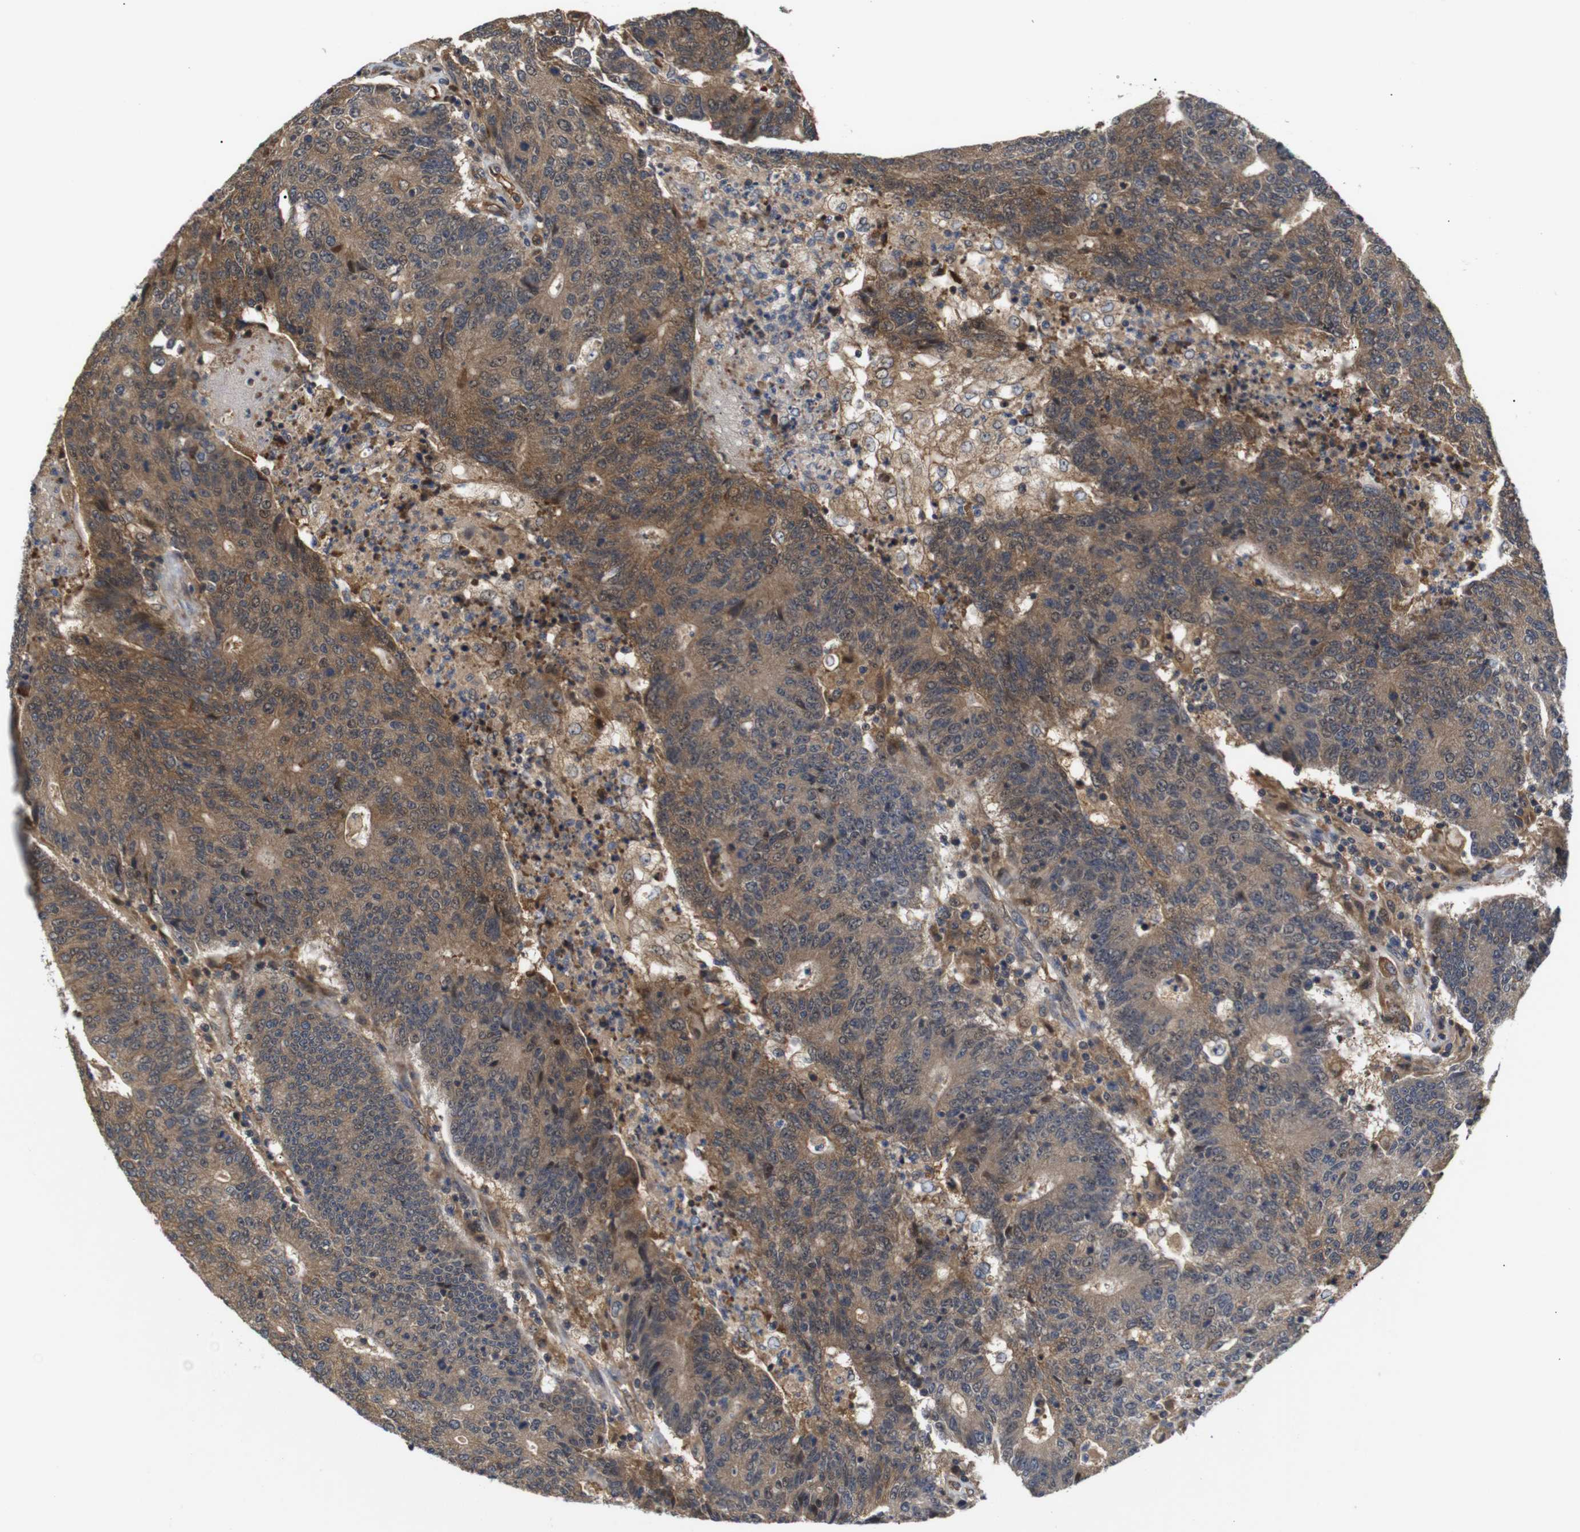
{"staining": {"intensity": "moderate", "quantity": ">75%", "location": "cytoplasmic/membranous"}, "tissue": "colorectal cancer", "cell_type": "Tumor cells", "image_type": "cancer", "snomed": [{"axis": "morphology", "description": "Normal tissue, NOS"}, {"axis": "morphology", "description": "Adenocarcinoma, NOS"}, {"axis": "topography", "description": "Colon"}], "caption": "Moderate cytoplasmic/membranous staining is seen in approximately >75% of tumor cells in adenocarcinoma (colorectal). The staining was performed using DAB to visualize the protein expression in brown, while the nuclei were stained in blue with hematoxylin (Magnification: 20x).", "gene": "RIPK1", "patient": {"sex": "female", "age": 75}}